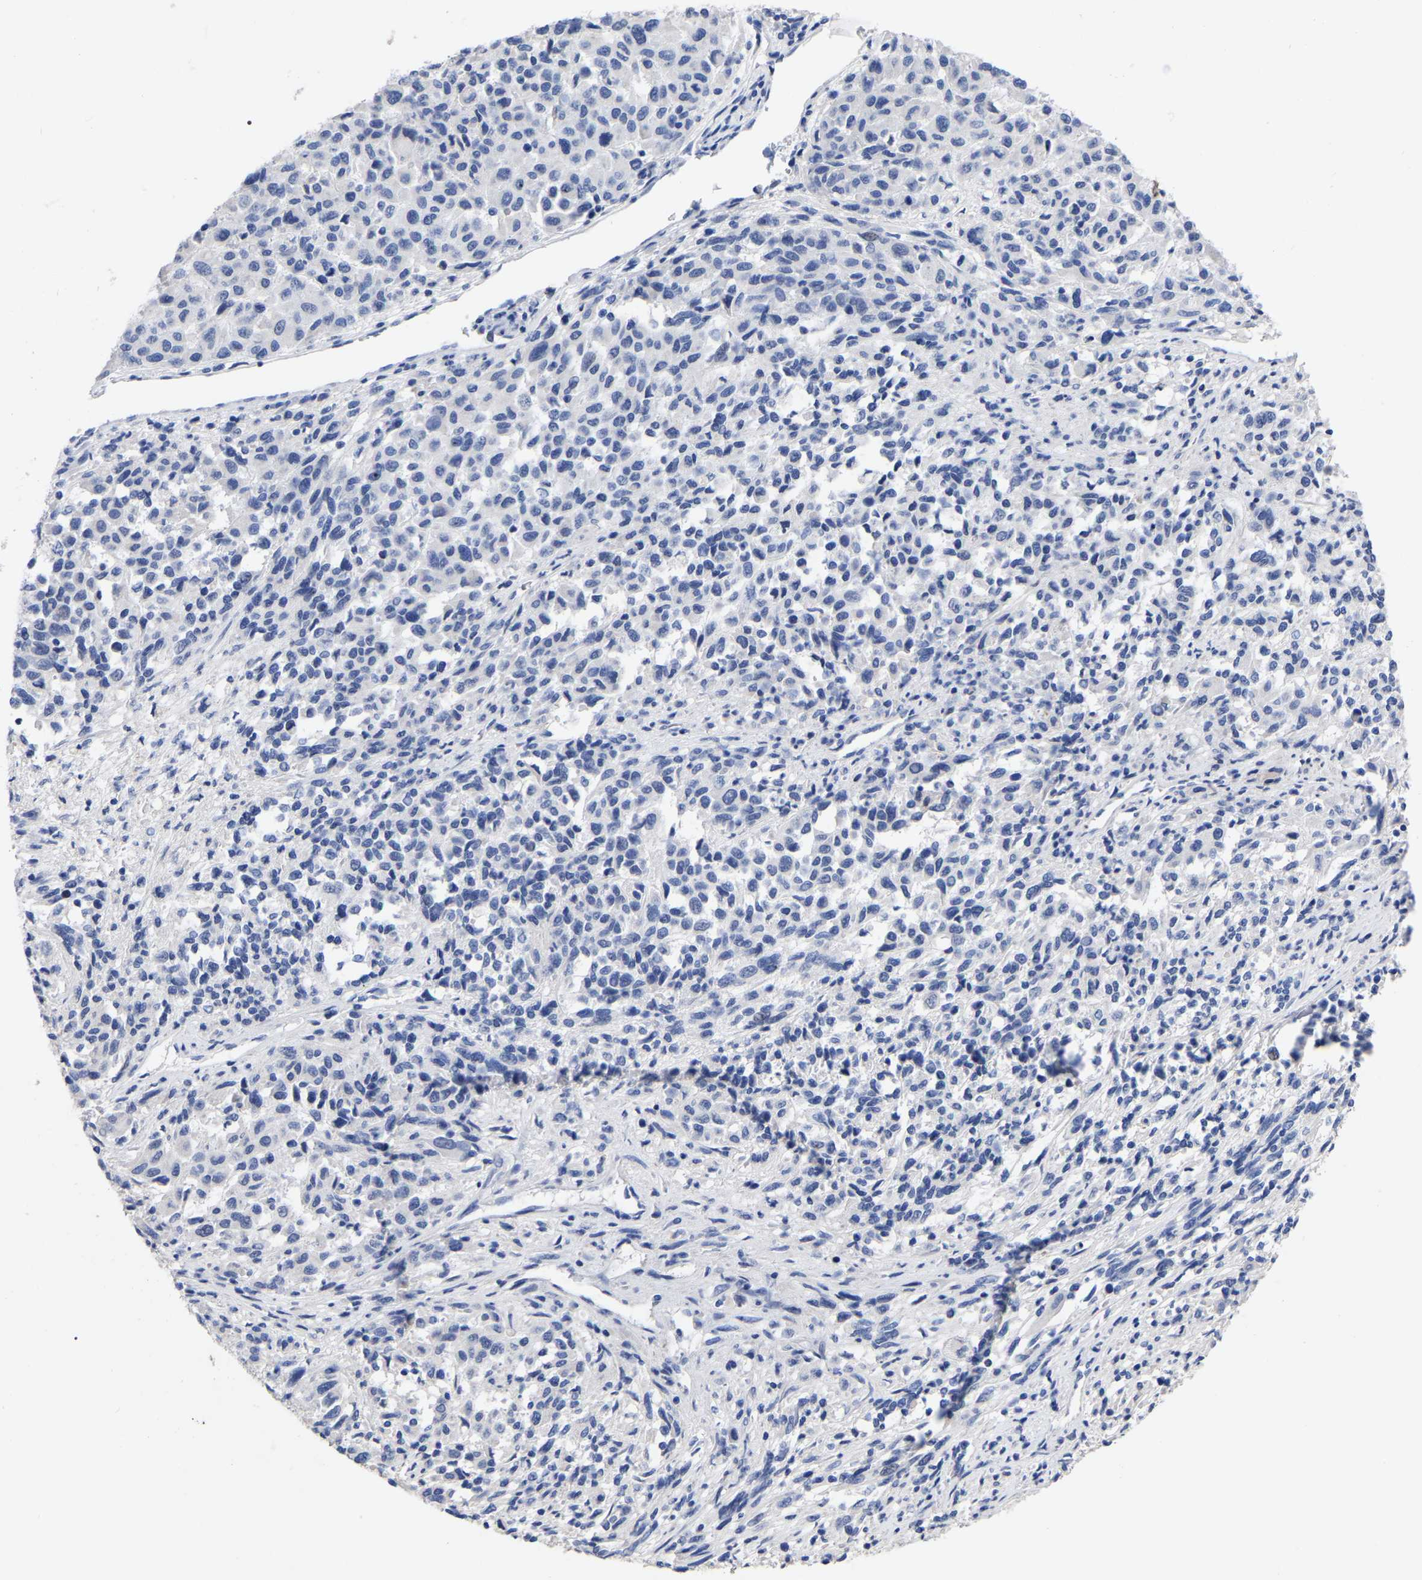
{"staining": {"intensity": "negative", "quantity": "none", "location": "none"}, "tissue": "melanoma", "cell_type": "Tumor cells", "image_type": "cancer", "snomed": [{"axis": "morphology", "description": "Malignant melanoma, Metastatic site"}, {"axis": "topography", "description": "Lymph node"}], "caption": "Histopathology image shows no significant protein expression in tumor cells of malignant melanoma (metastatic site). (Stains: DAB (3,3'-diaminobenzidine) immunohistochemistry with hematoxylin counter stain, Microscopy: brightfield microscopy at high magnification).", "gene": "ANXA13", "patient": {"sex": "male", "age": 61}}